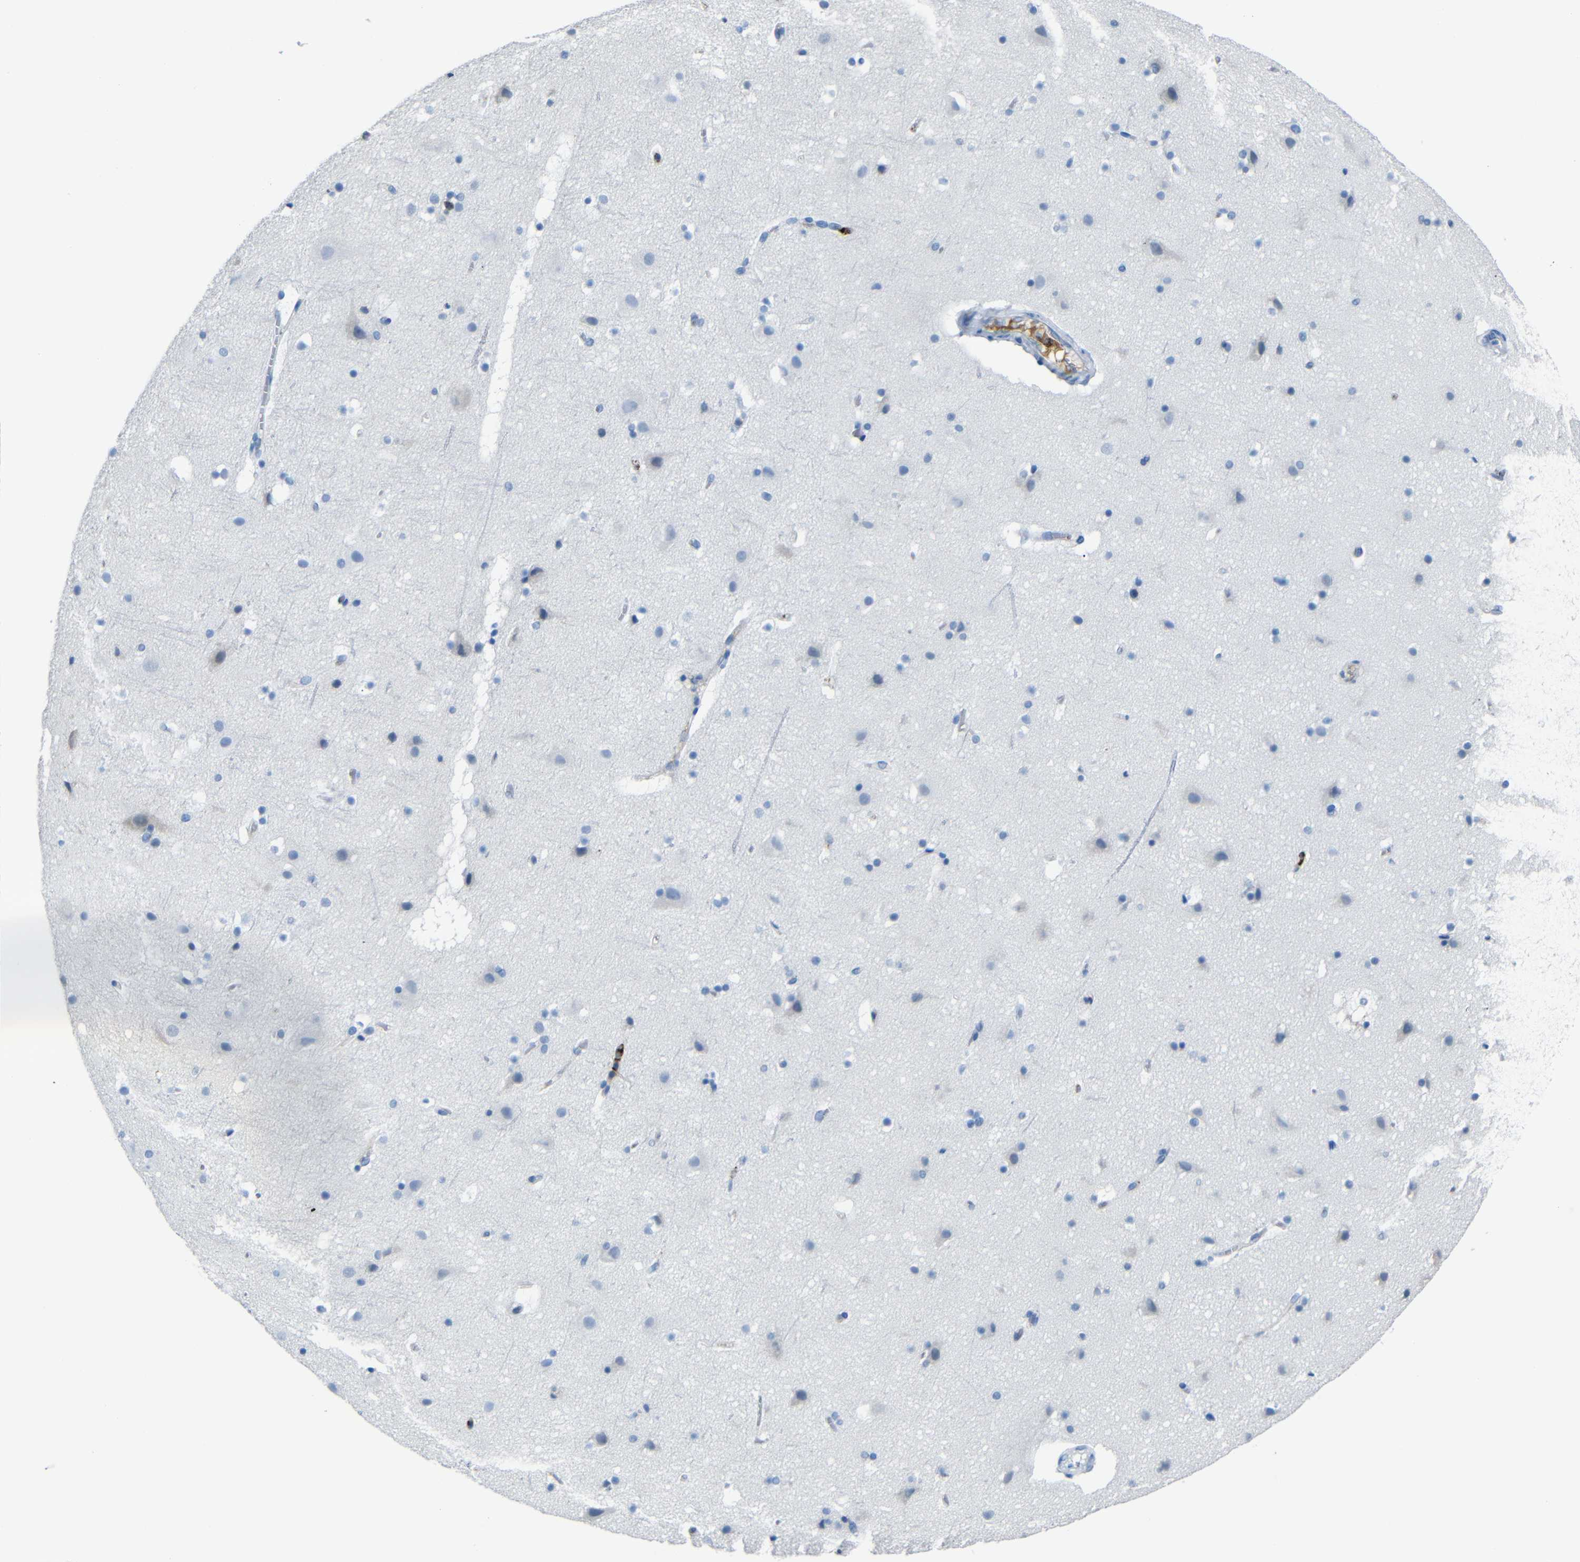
{"staining": {"intensity": "negative", "quantity": "none", "location": "none"}, "tissue": "cerebral cortex", "cell_type": "Endothelial cells", "image_type": "normal", "snomed": [{"axis": "morphology", "description": "Normal tissue, NOS"}, {"axis": "topography", "description": "Cerebral cortex"}], "caption": "High power microscopy image of an immunohistochemistry (IHC) histopathology image of unremarkable cerebral cortex, revealing no significant staining in endothelial cells. Brightfield microscopy of IHC stained with DAB (3,3'-diaminobenzidine) (brown) and hematoxylin (blue), captured at high magnification.", "gene": "SERPINA1", "patient": {"sex": "male", "age": 45}}